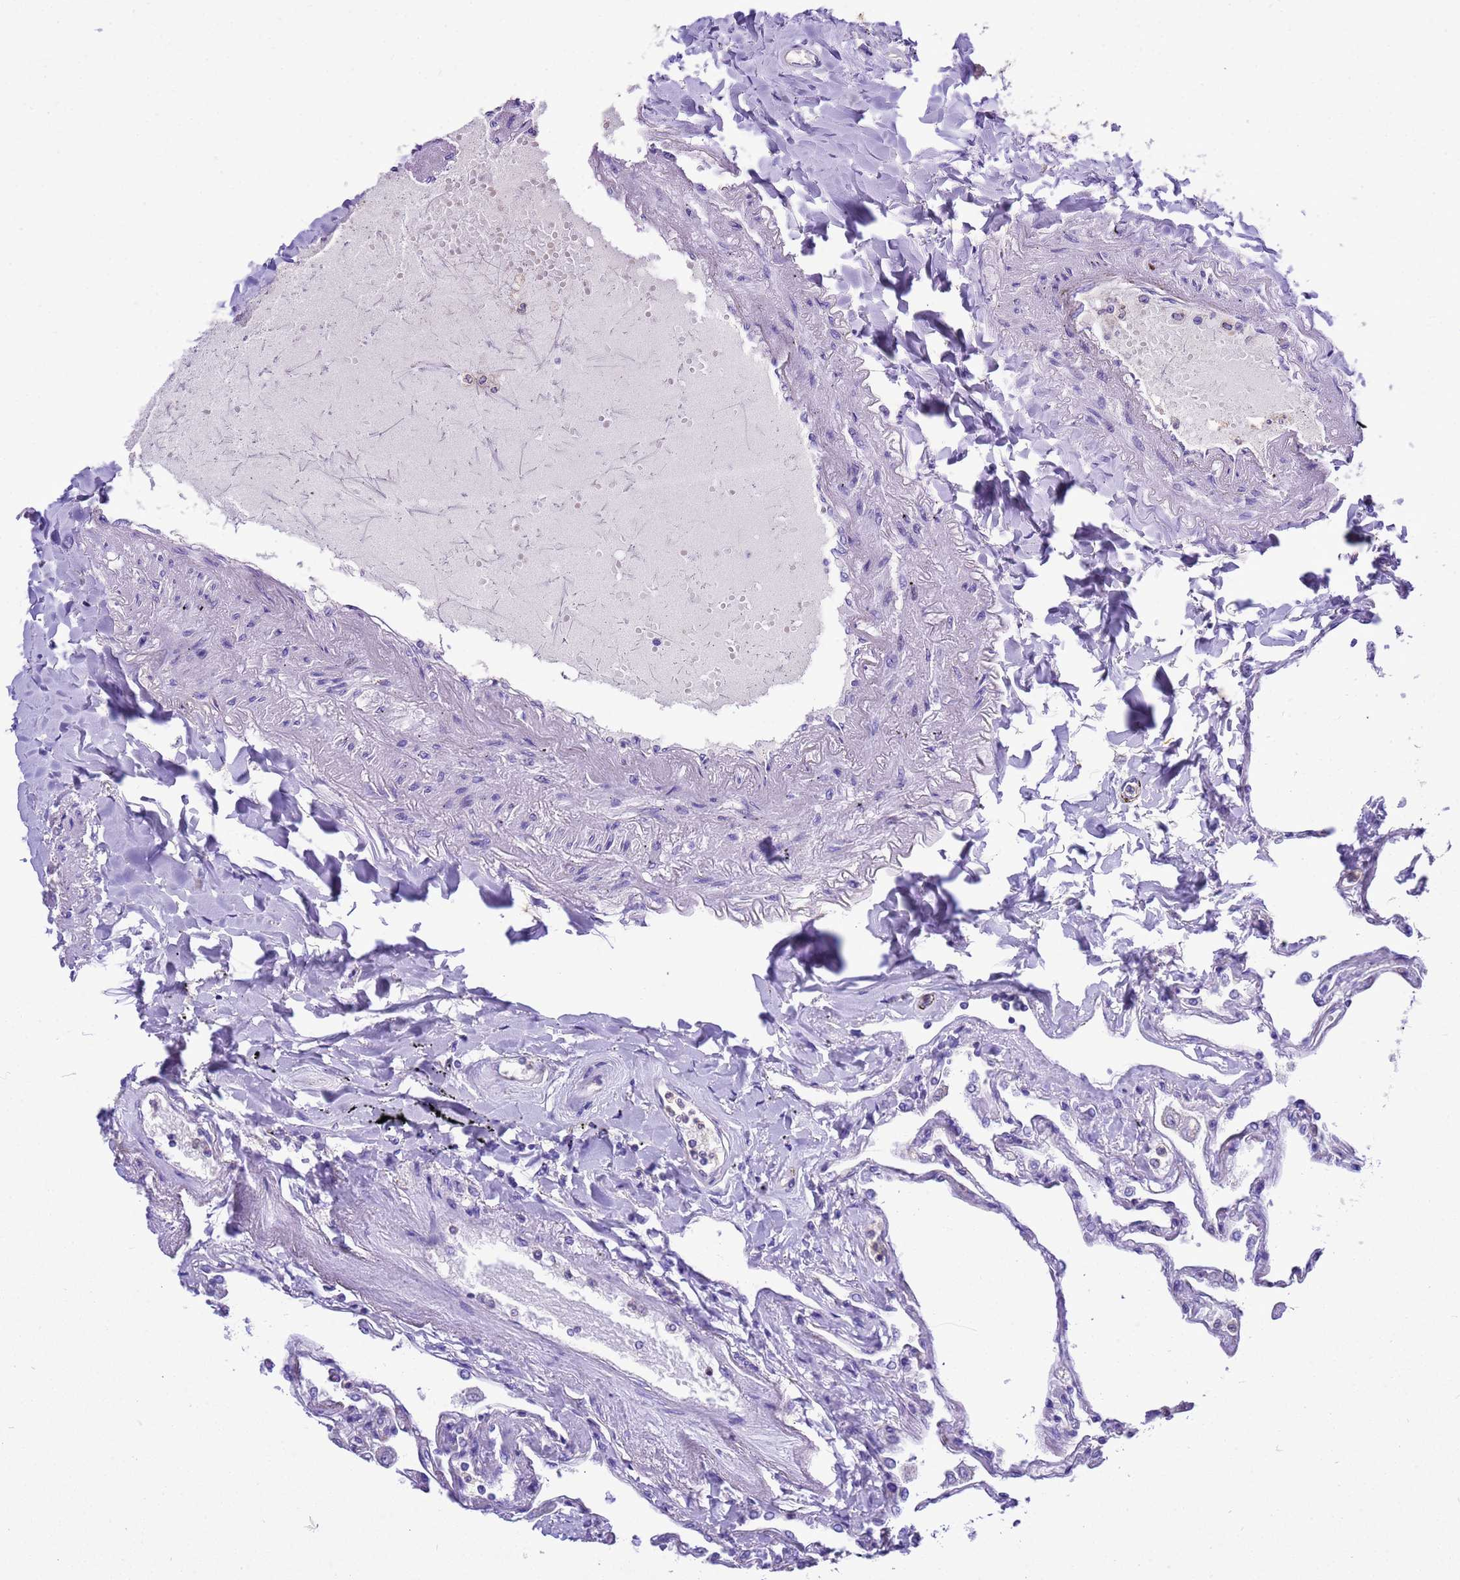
{"staining": {"intensity": "negative", "quantity": "none", "location": "none"}, "tissue": "lung", "cell_type": "Alveolar cells", "image_type": "normal", "snomed": [{"axis": "morphology", "description": "Normal tissue, NOS"}, {"axis": "topography", "description": "Lung"}], "caption": "High magnification brightfield microscopy of normal lung stained with DAB (brown) and counterstained with hematoxylin (blue): alveolar cells show no significant staining.", "gene": "KICS2", "patient": {"sex": "female", "age": 67}}